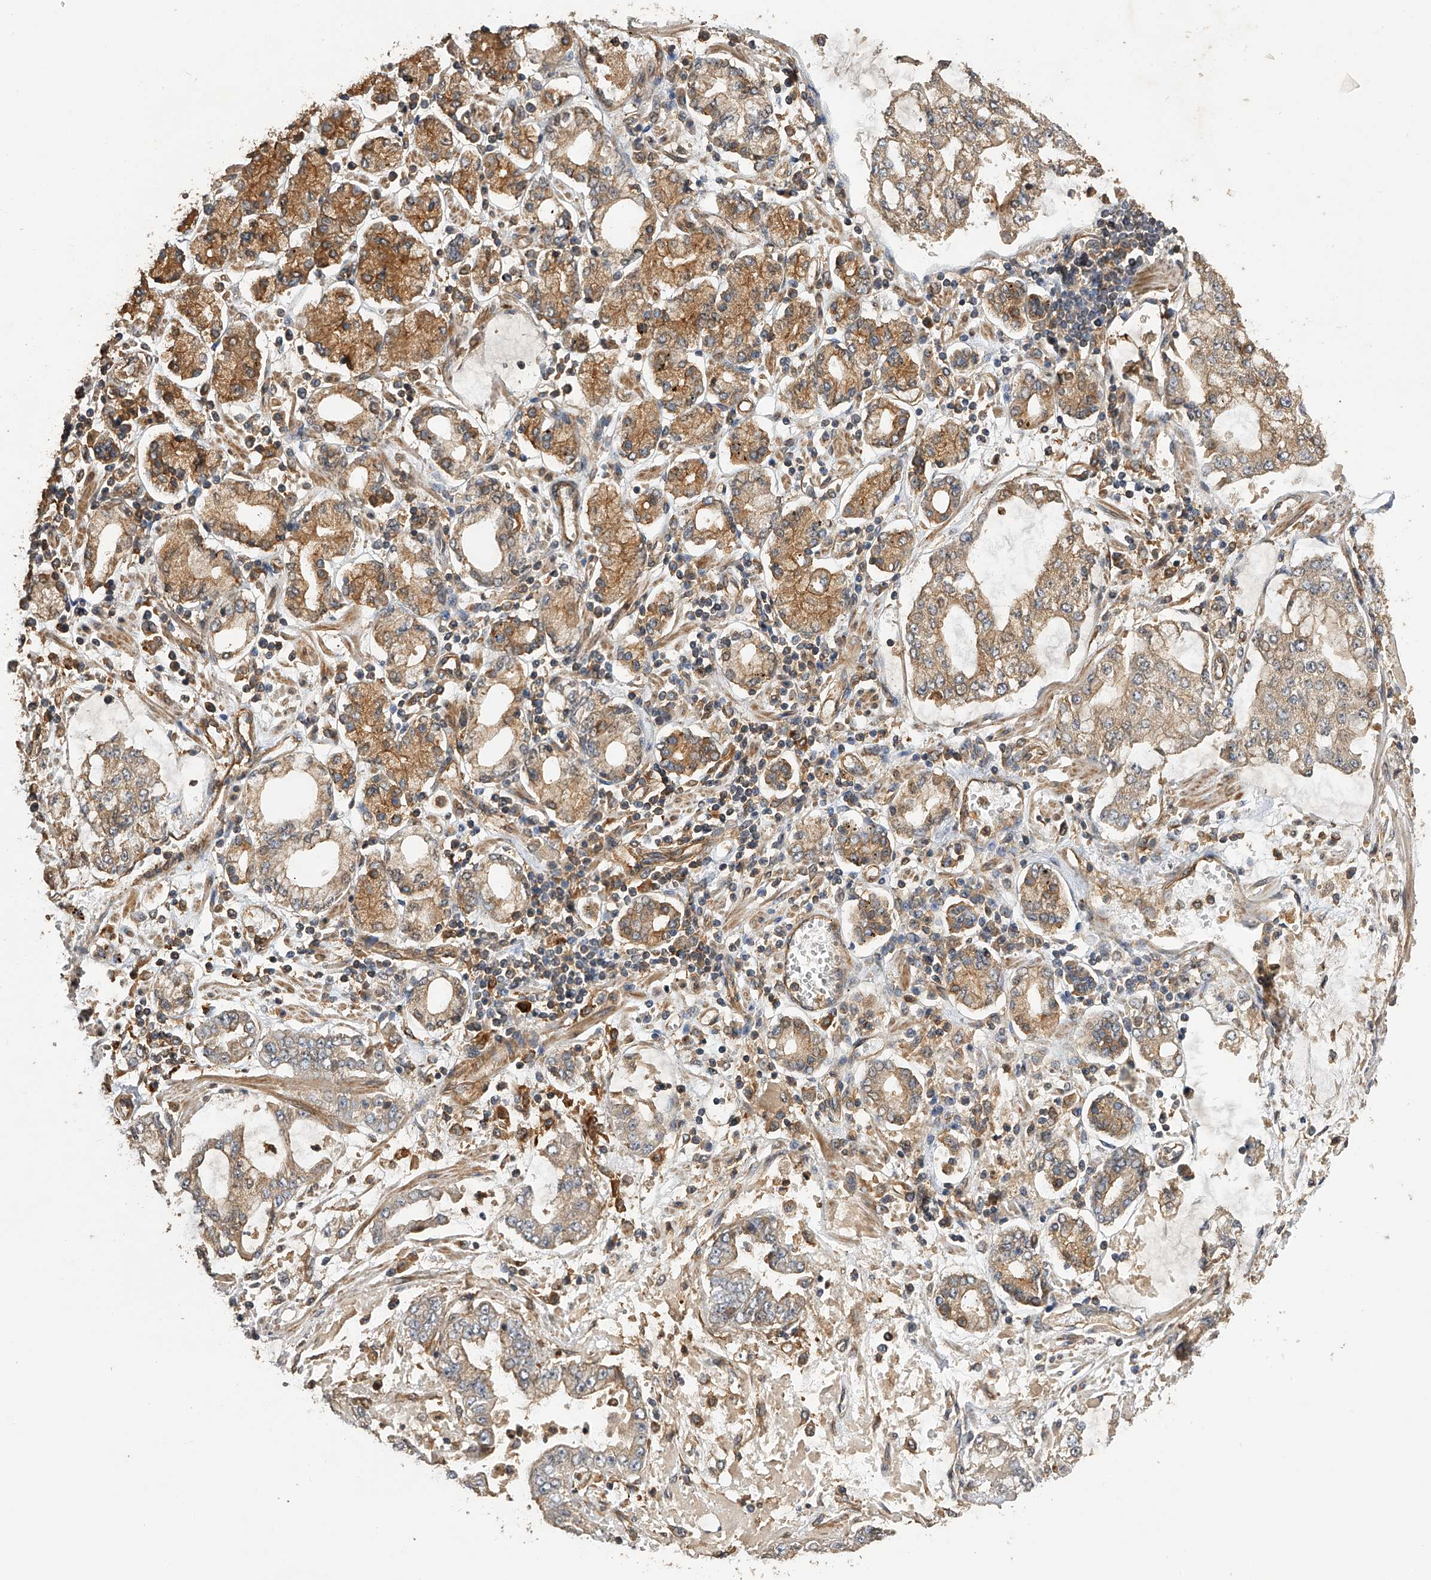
{"staining": {"intensity": "moderate", "quantity": "25%-75%", "location": "cytoplasmic/membranous"}, "tissue": "stomach cancer", "cell_type": "Tumor cells", "image_type": "cancer", "snomed": [{"axis": "morphology", "description": "Adenocarcinoma, NOS"}, {"axis": "topography", "description": "Stomach"}], "caption": "This photomicrograph reveals stomach cancer stained with immunohistochemistry (IHC) to label a protein in brown. The cytoplasmic/membranous of tumor cells show moderate positivity for the protein. Nuclei are counter-stained blue.", "gene": "PTPRA", "patient": {"sex": "male", "age": 76}}